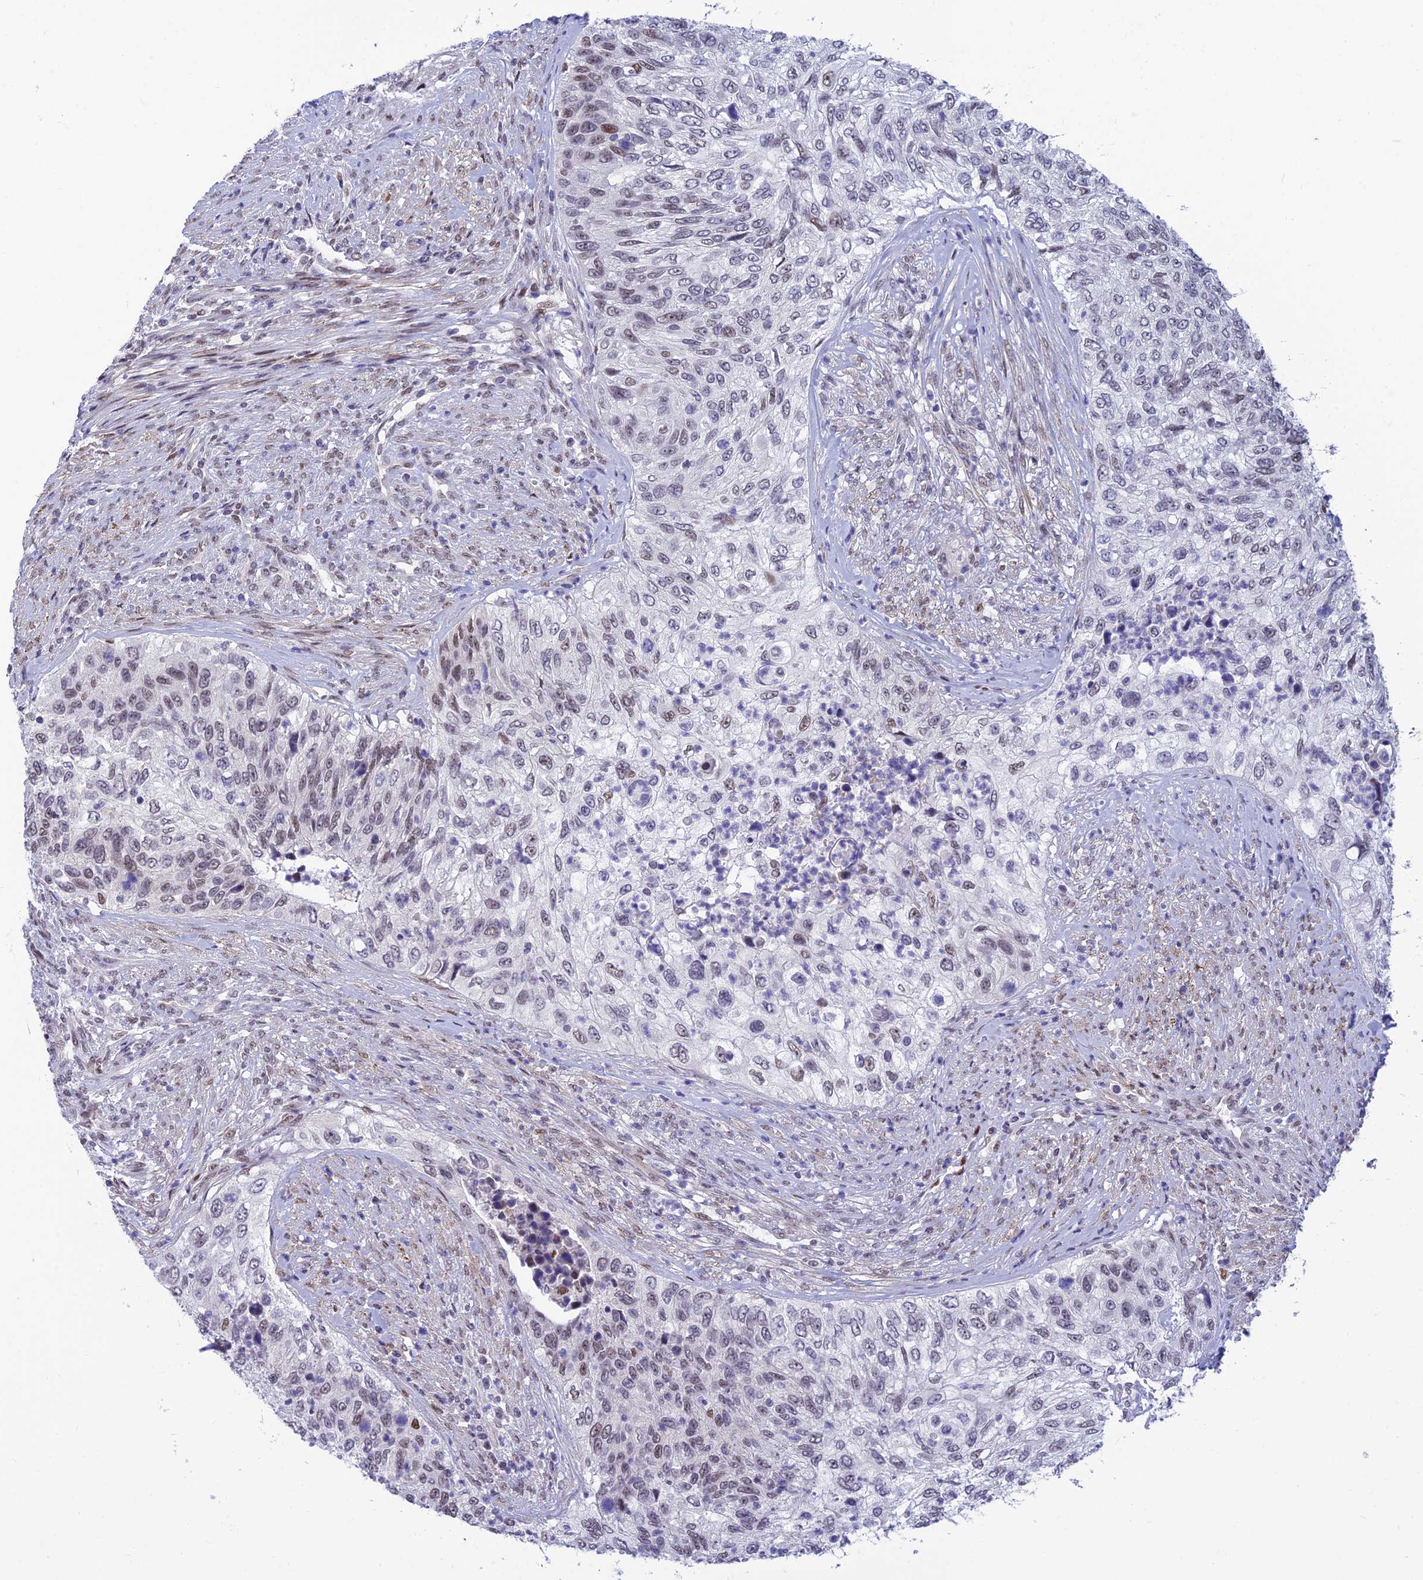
{"staining": {"intensity": "weak", "quantity": "25%-75%", "location": "nuclear"}, "tissue": "urothelial cancer", "cell_type": "Tumor cells", "image_type": "cancer", "snomed": [{"axis": "morphology", "description": "Urothelial carcinoma, High grade"}, {"axis": "topography", "description": "Urinary bladder"}], "caption": "An immunohistochemistry (IHC) photomicrograph of tumor tissue is shown. Protein staining in brown highlights weak nuclear positivity in high-grade urothelial carcinoma within tumor cells. (IHC, brightfield microscopy, high magnification).", "gene": "CLK4", "patient": {"sex": "female", "age": 60}}